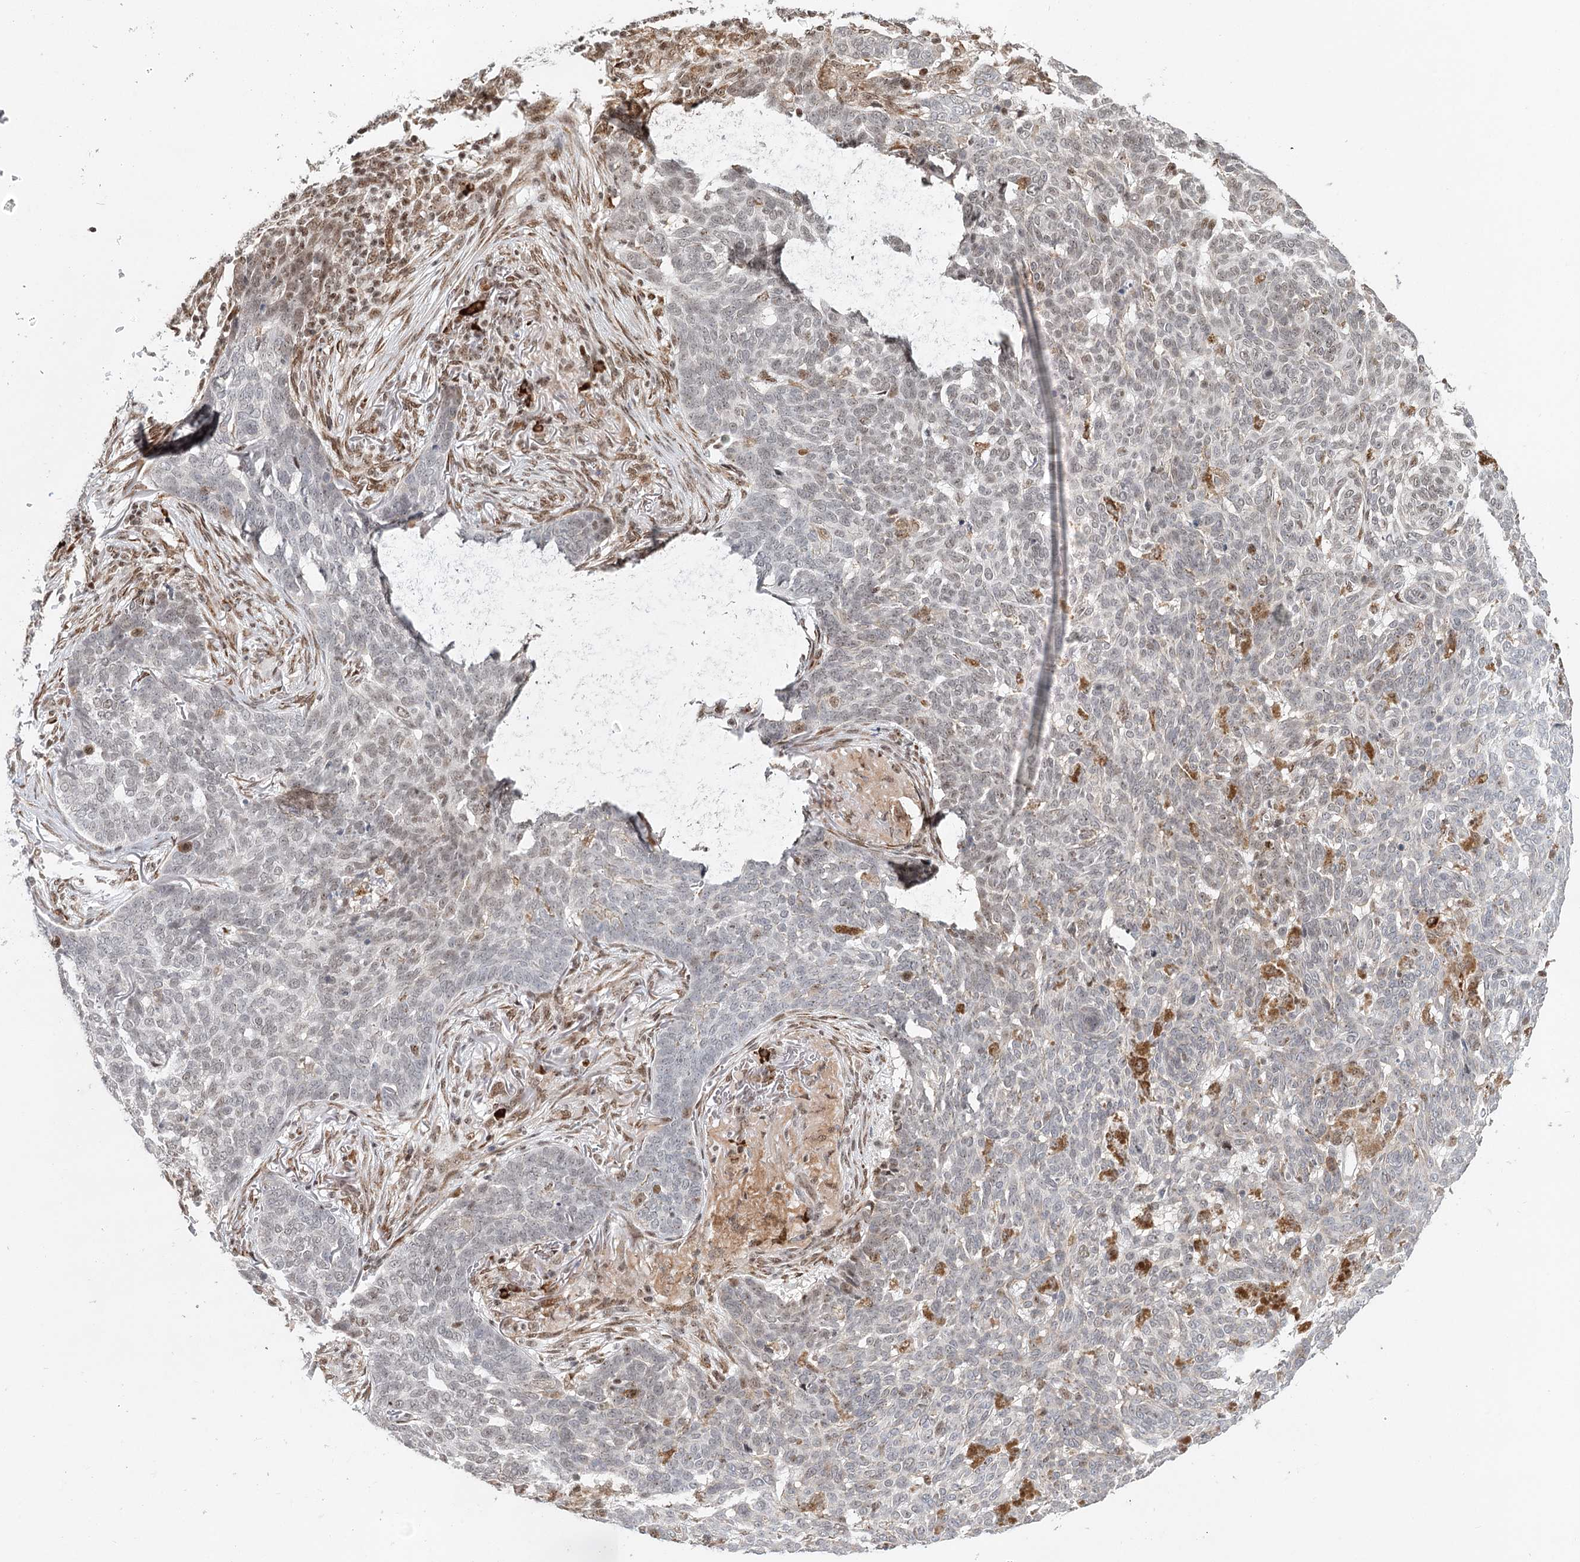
{"staining": {"intensity": "weak", "quantity": "<25%", "location": "nuclear"}, "tissue": "skin cancer", "cell_type": "Tumor cells", "image_type": "cancer", "snomed": [{"axis": "morphology", "description": "Basal cell carcinoma"}, {"axis": "topography", "description": "Skin"}], "caption": "Immunohistochemical staining of basal cell carcinoma (skin) reveals no significant positivity in tumor cells. (DAB (3,3'-diaminobenzidine) IHC, high magnification).", "gene": "BNIP5", "patient": {"sex": "male", "age": 85}}